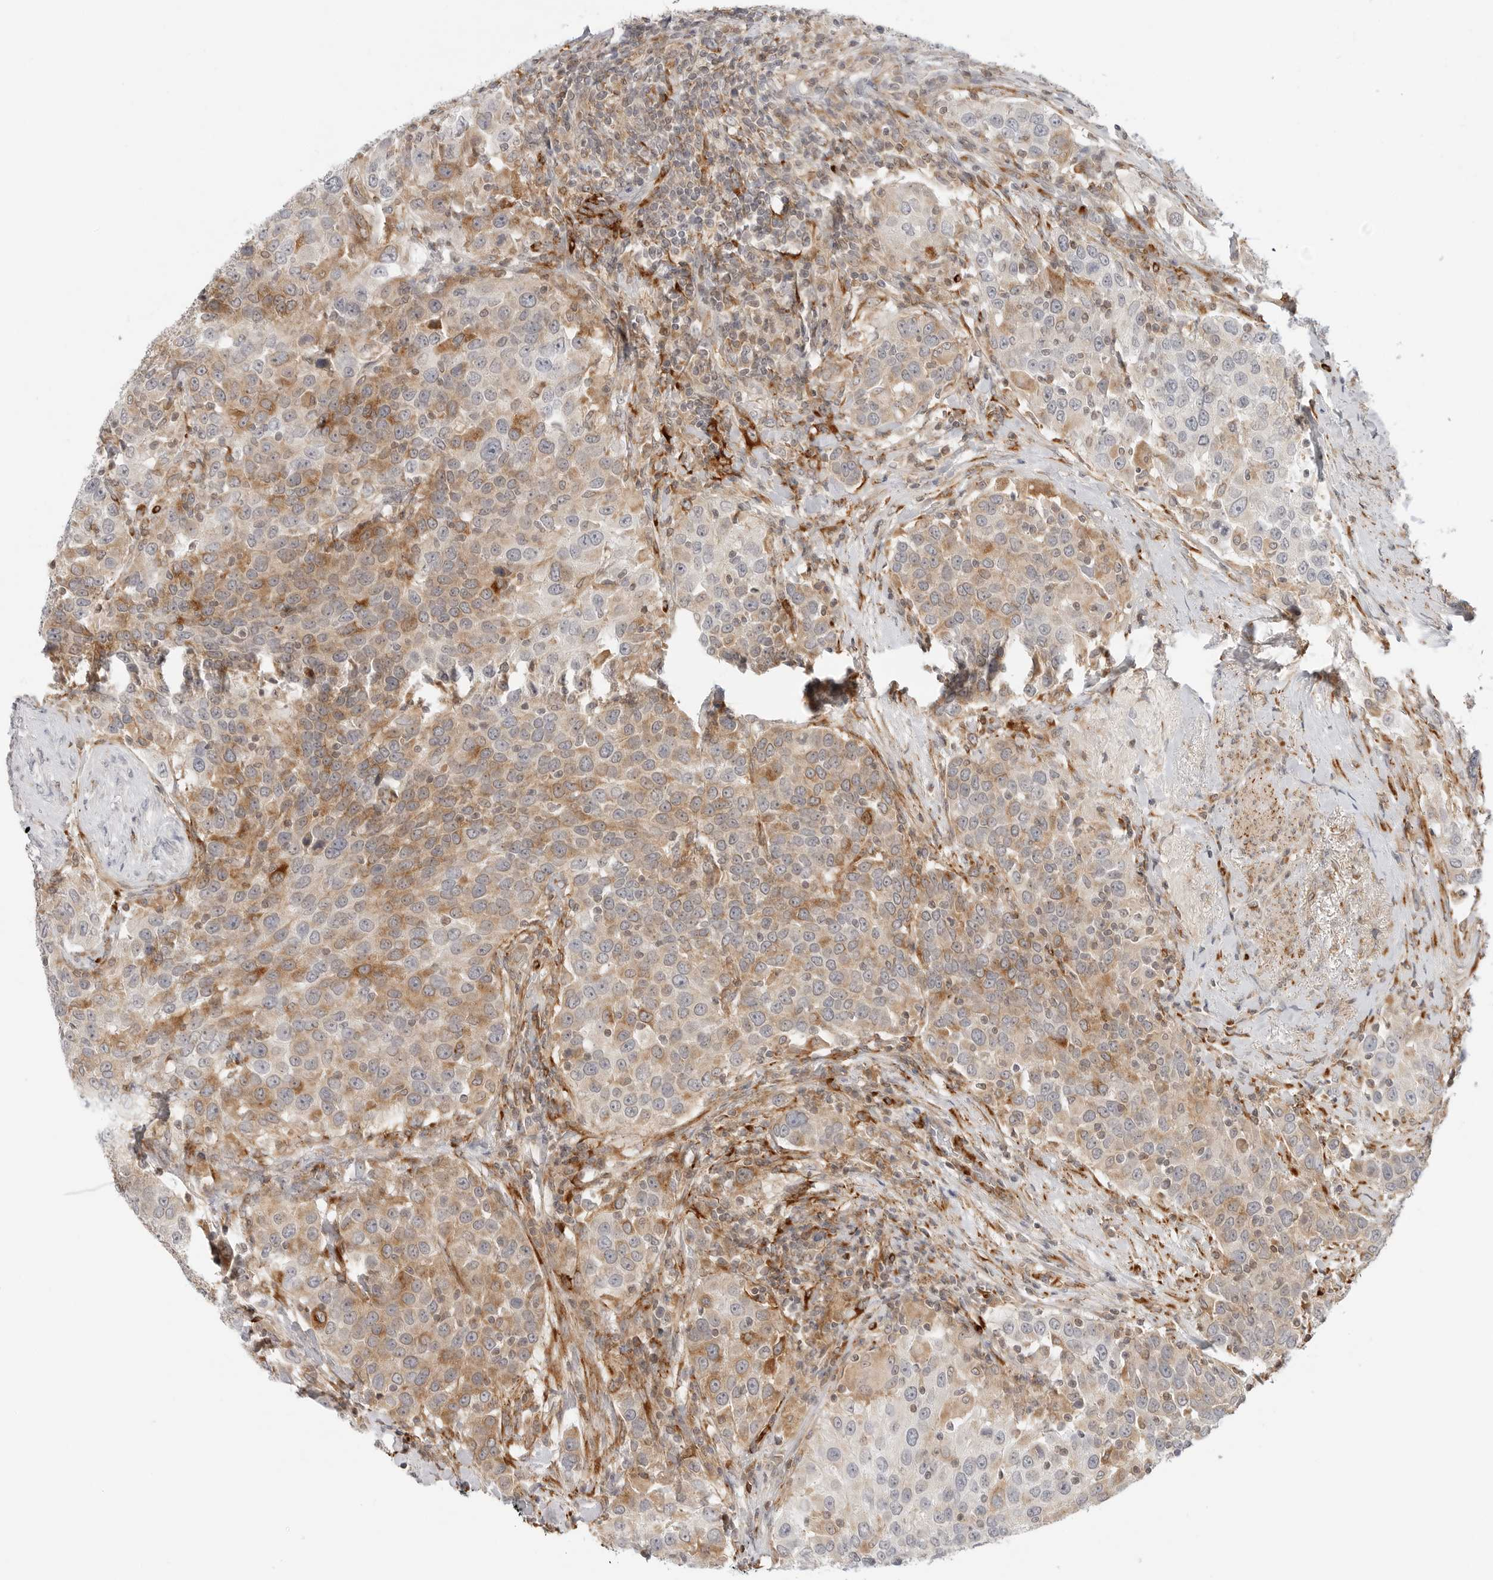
{"staining": {"intensity": "moderate", "quantity": ">75%", "location": "cytoplasmic/membranous"}, "tissue": "urothelial cancer", "cell_type": "Tumor cells", "image_type": "cancer", "snomed": [{"axis": "morphology", "description": "Urothelial carcinoma, High grade"}, {"axis": "topography", "description": "Urinary bladder"}], "caption": "Urothelial cancer stained with IHC demonstrates moderate cytoplasmic/membranous positivity in about >75% of tumor cells.", "gene": "C1QTNF1", "patient": {"sex": "female", "age": 80}}